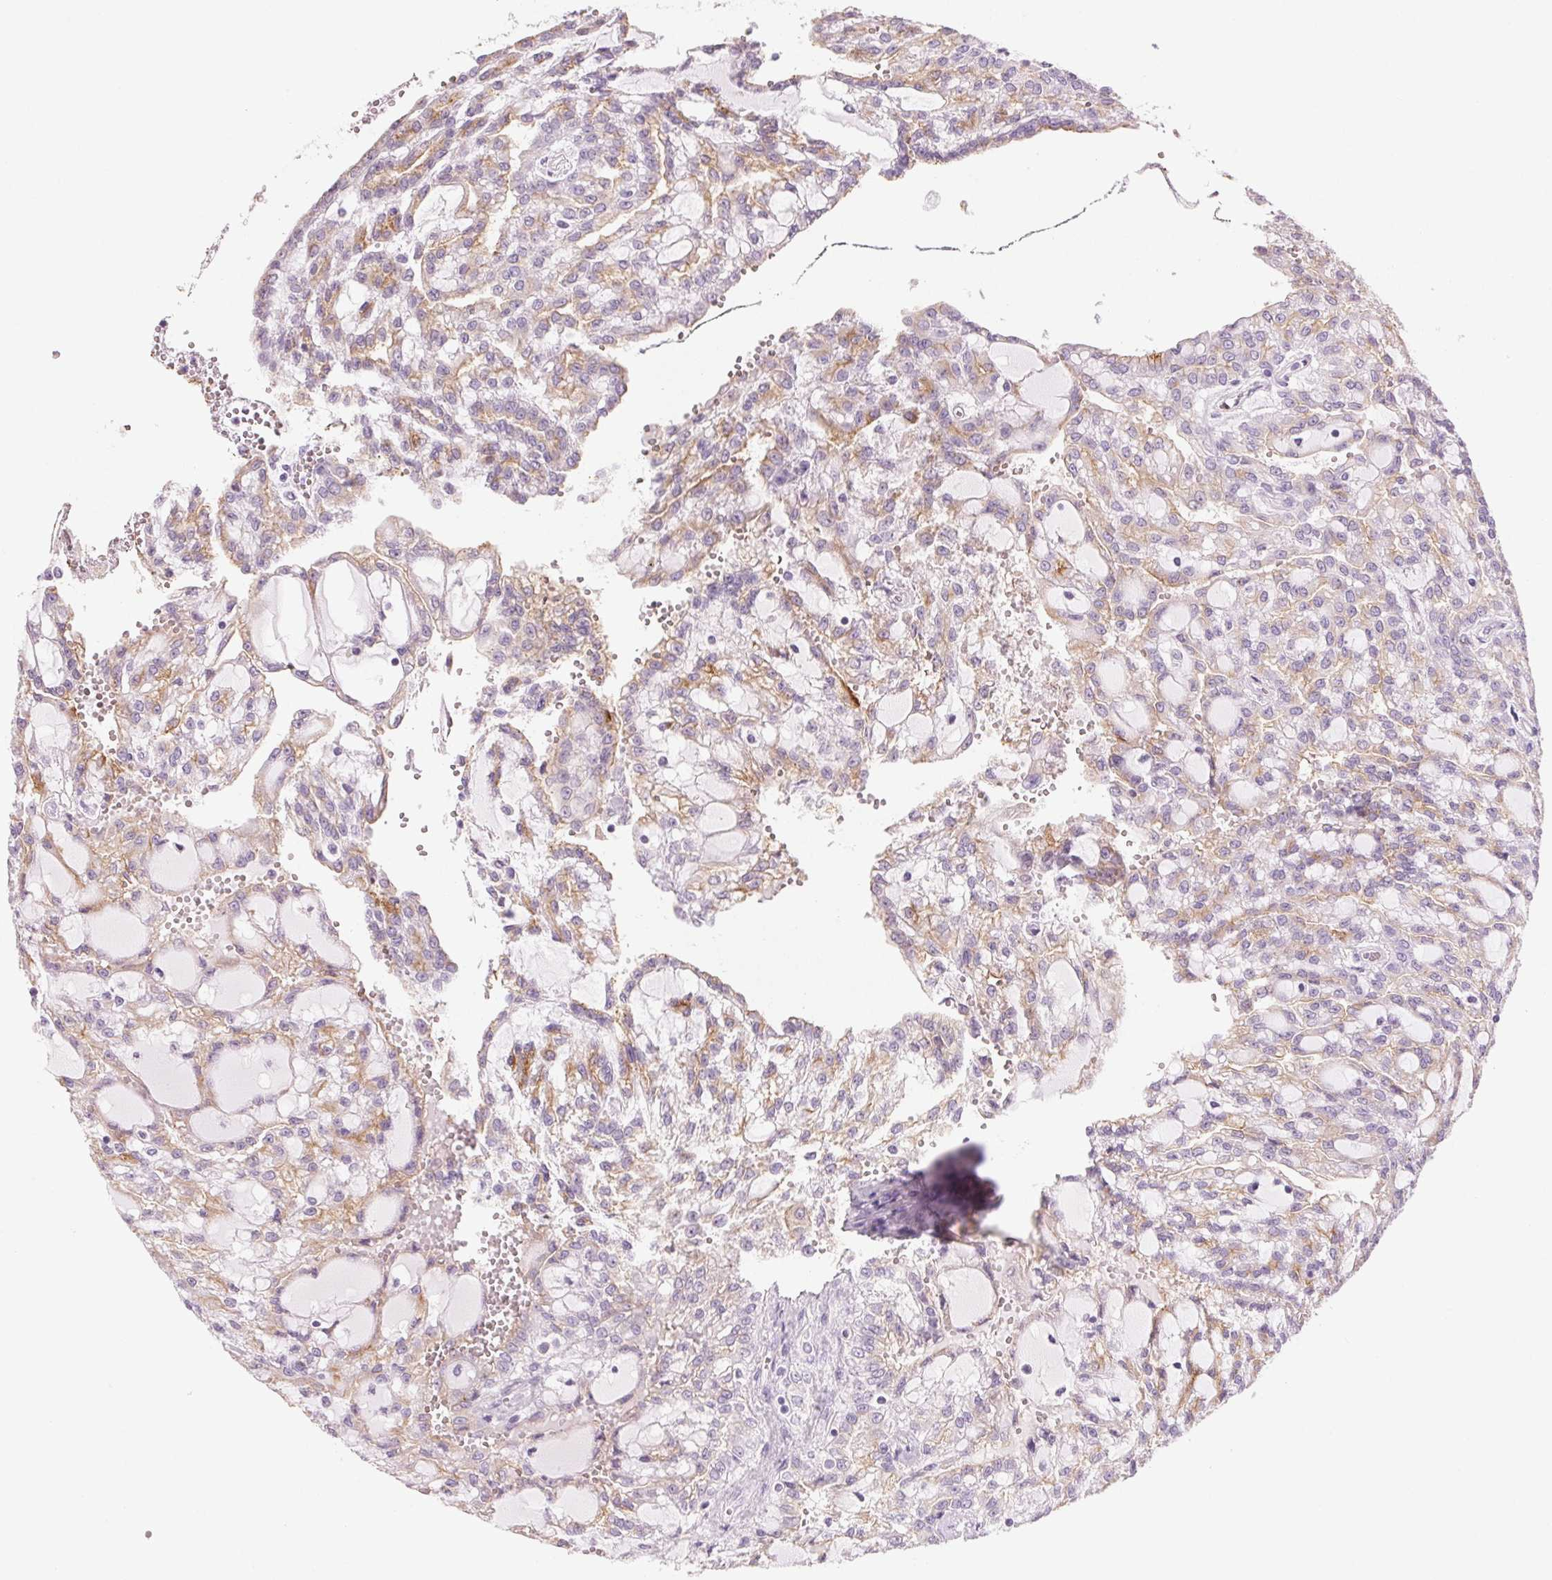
{"staining": {"intensity": "weak", "quantity": "25%-75%", "location": "cytoplasmic/membranous"}, "tissue": "renal cancer", "cell_type": "Tumor cells", "image_type": "cancer", "snomed": [{"axis": "morphology", "description": "Adenocarcinoma, NOS"}, {"axis": "topography", "description": "Kidney"}], "caption": "The histopathology image reveals staining of renal cancer (adenocarcinoma), revealing weak cytoplasmic/membranous protein expression (brown color) within tumor cells. The protein is shown in brown color, while the nuclei are stained blue.", "gene": "LRP2", "patient": {"sex": "male", "age": 63}}